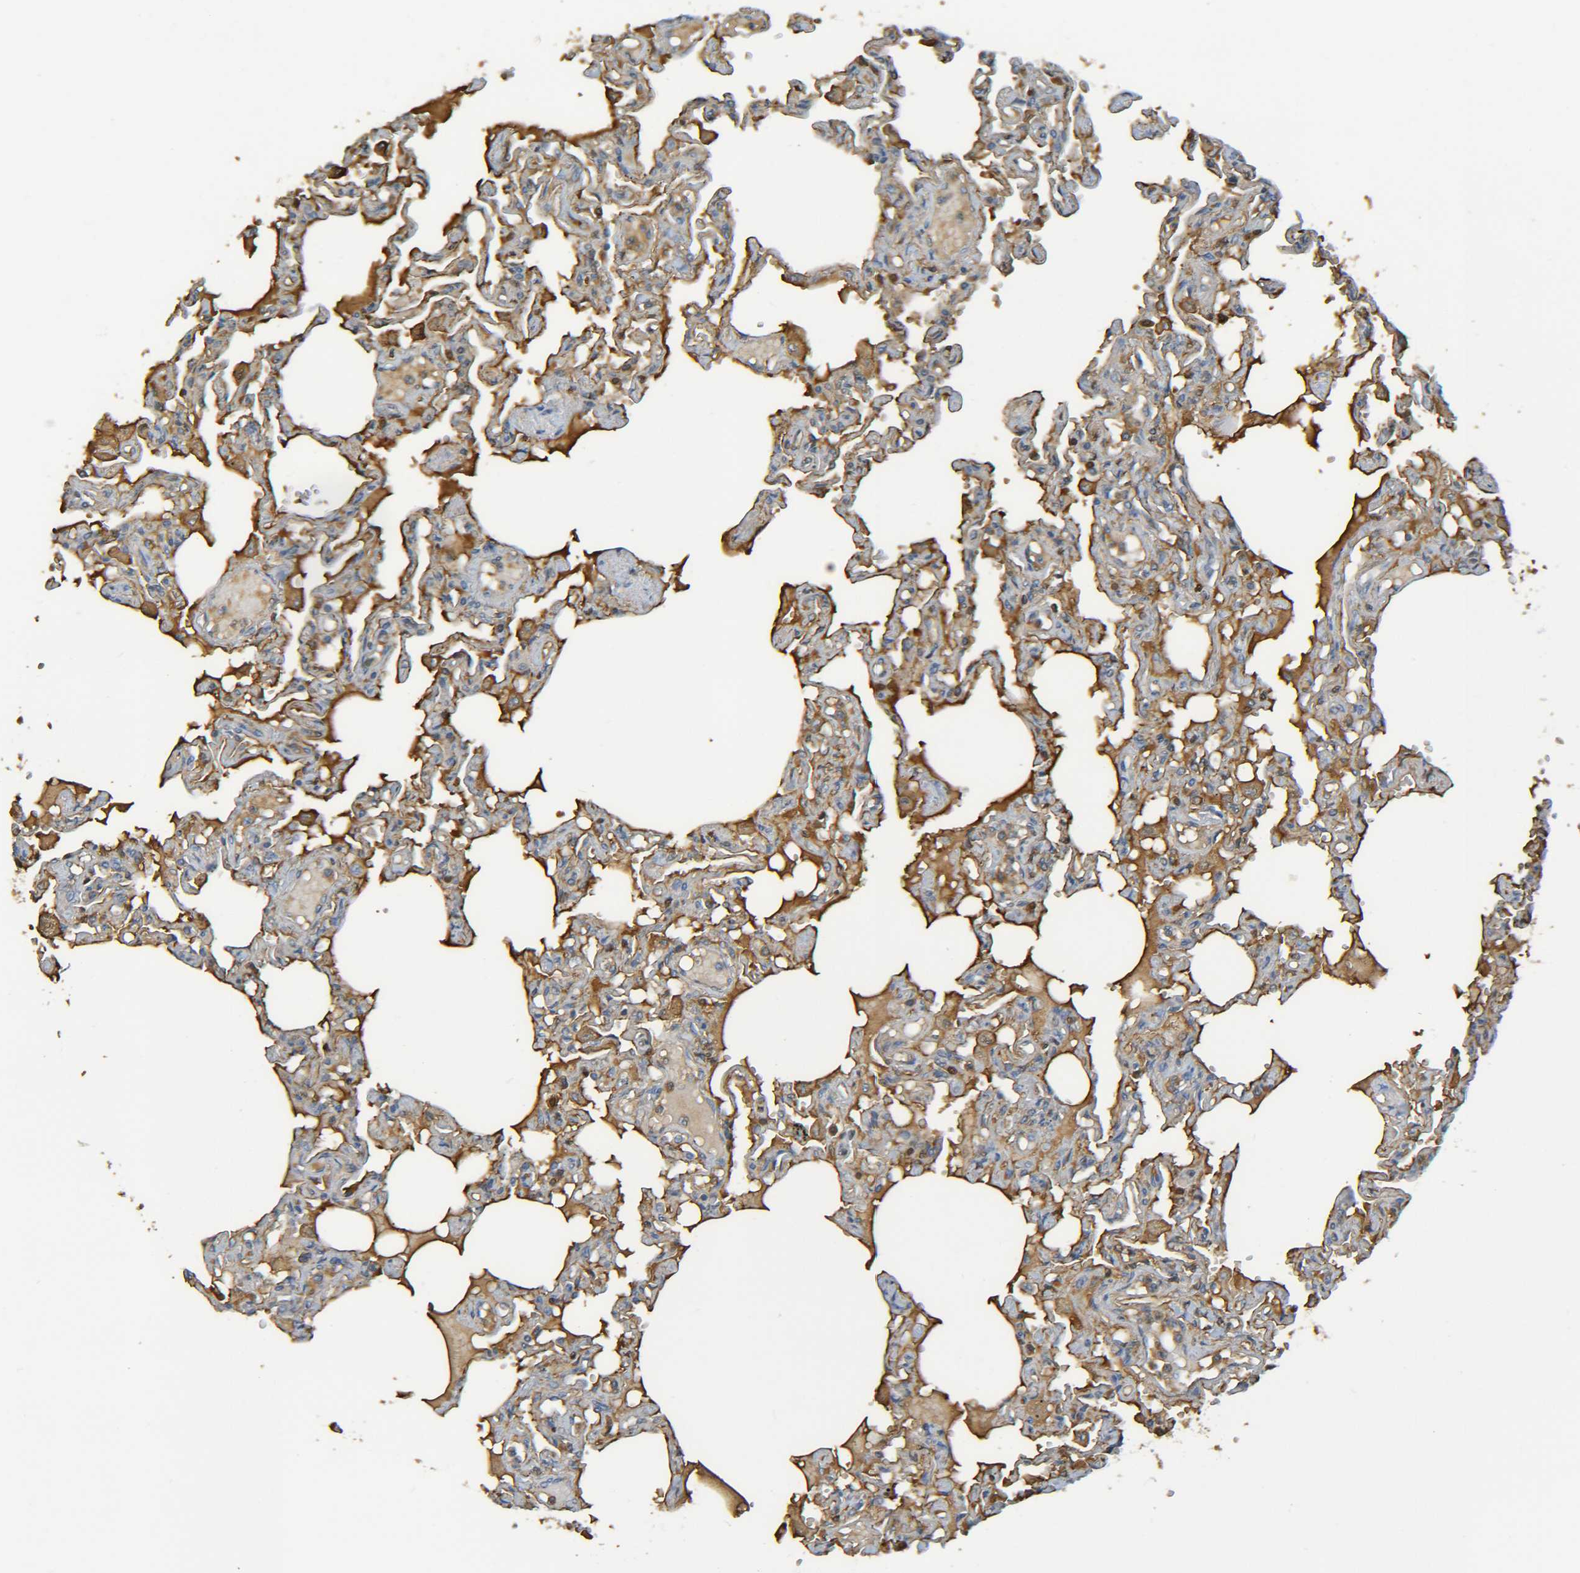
{"staining": {"intensity": "moderate", "quantity": "<25%", "location": "cytoplasmic/membranous"}, "tissue": "lung", "cell_type": "Alveolar cells", "image_type": "normal", "snomed": [{"axis": "morphology", "description": "Normal tissue, NOS"}, {"axis": "topography", "description": "Lung"}], "caption": "Lung stained with DAB (3,3'-diaminobenzidine) IHC demonstrates low levels of moderate cytoplasmic/membranous expression in about <25% of alveolar cells.", "gene": "C1QA", "patient": {"sex": "male", "age": 21}}